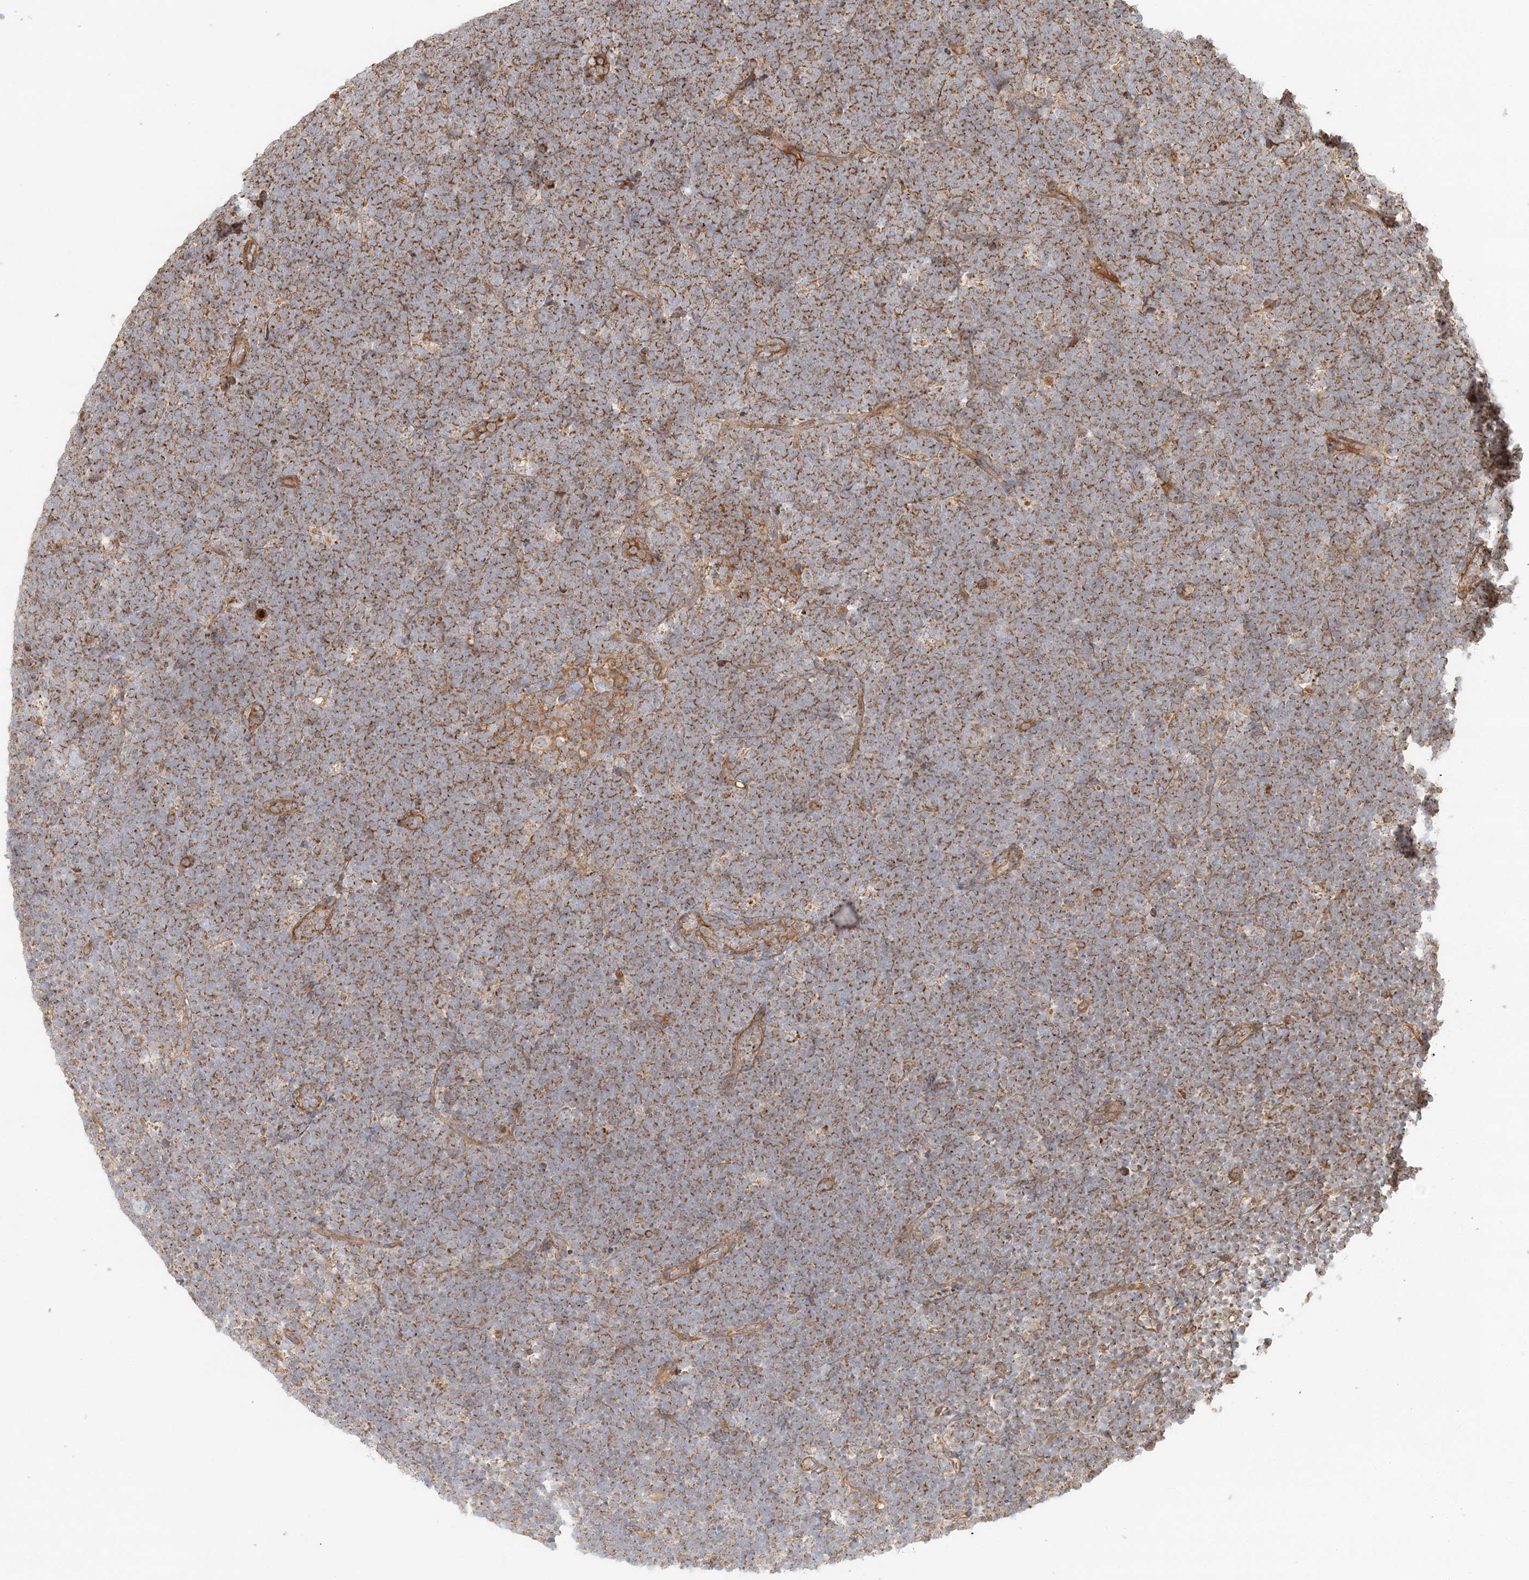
{"staining": {"intensity": "moderate", "quantity": ">75%", "location": "cytoplasmic/membranous"}, "tissue": "lymphoma", "cell_type": "Tumor cells", "image_type": "cancer", "snomed": [{"axis": "morphology", "description": "Malignant lymphoma, non-Hodgkin's type, High grade"}, {"axis": "topography", "description": "Lymph node"}], "caption": "This image reveals immunohistochemistry staining of human malignant lymphoma, non-Hodgkin's type (high-grade), with medium moderate cytoplasmic/membranous expression in about >75% of tumor cells.", "gene": "KIAA0232", "patient": {"sex": "male", "age": 13}}